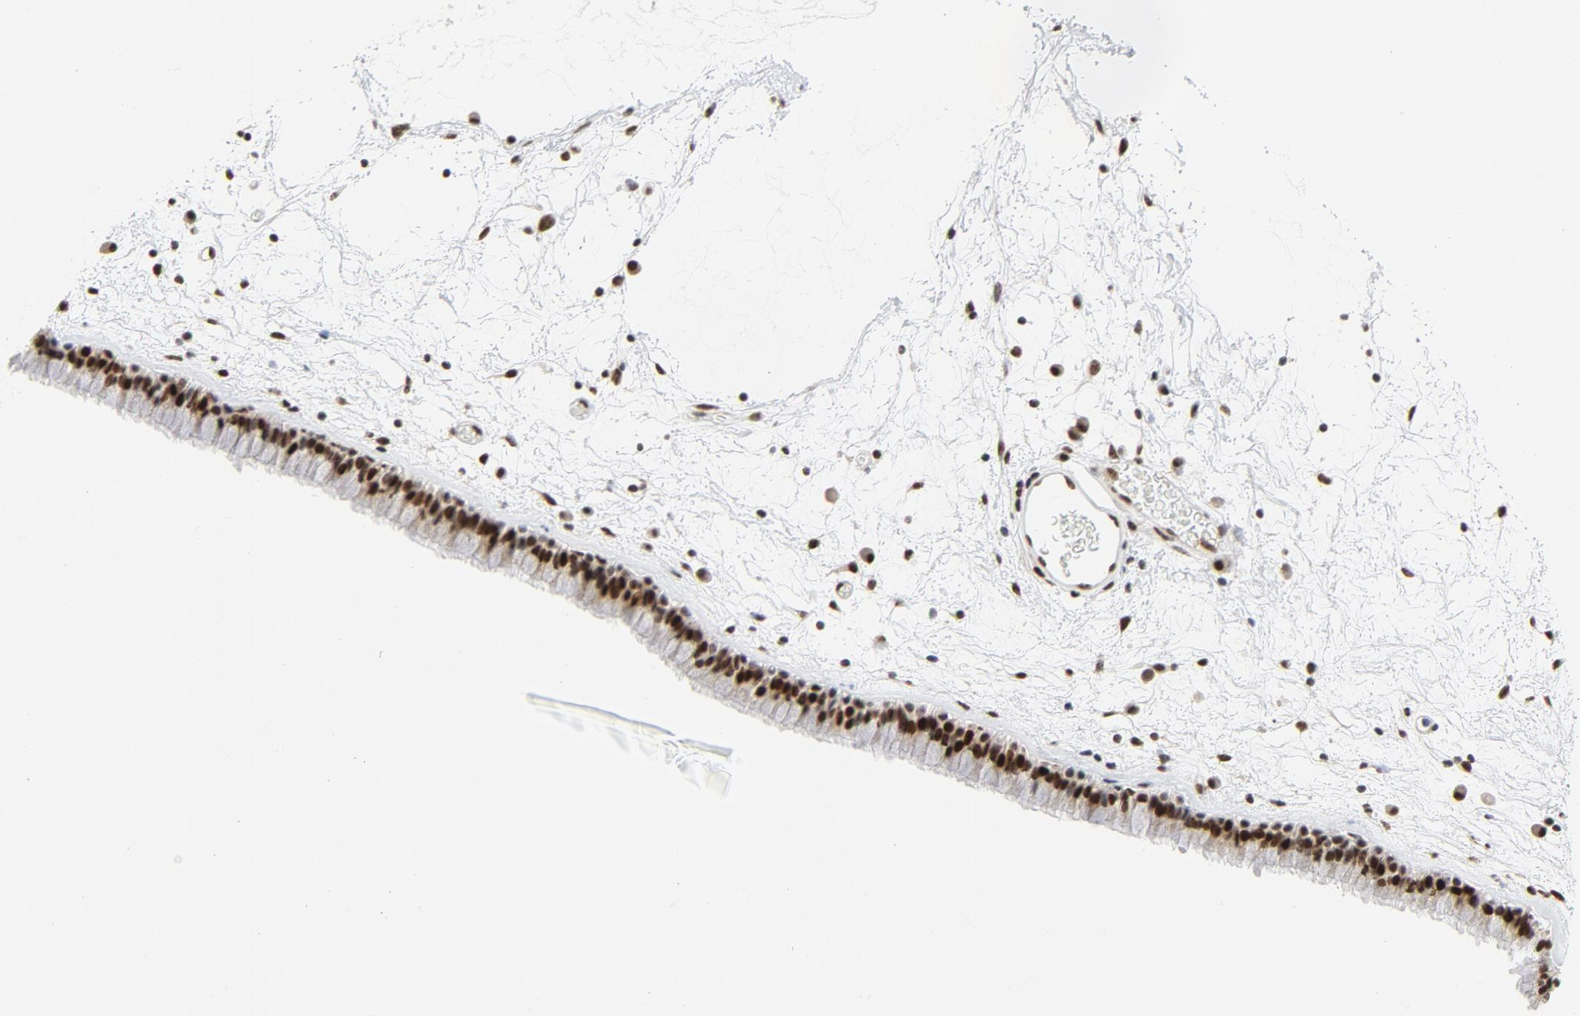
{"staining": {"intensity": "strong", "quantity": ">75%", "location": "nuclear"}, "tissue": "nasopharynx", "cell_type": "Respiratory epithelial cells", "image_type": "normal", "snomed": [{"axis": "morphology", "description": "Normal tissue, NOS"}, {"axis": "morphology", "description": "Inflammation, NOS"}, {"axis": "topography", "description": "Nasopharynx"}], "caption": "Nasopharynx stained with DAB IHC reveals high levels of strong nuclear expression in about >75% of respiratory epithelial cells. (IHC, brightfield microscopy, high magnification).", "gene": "ERCC1", "patient": {"sex": "male", "age": 48}}